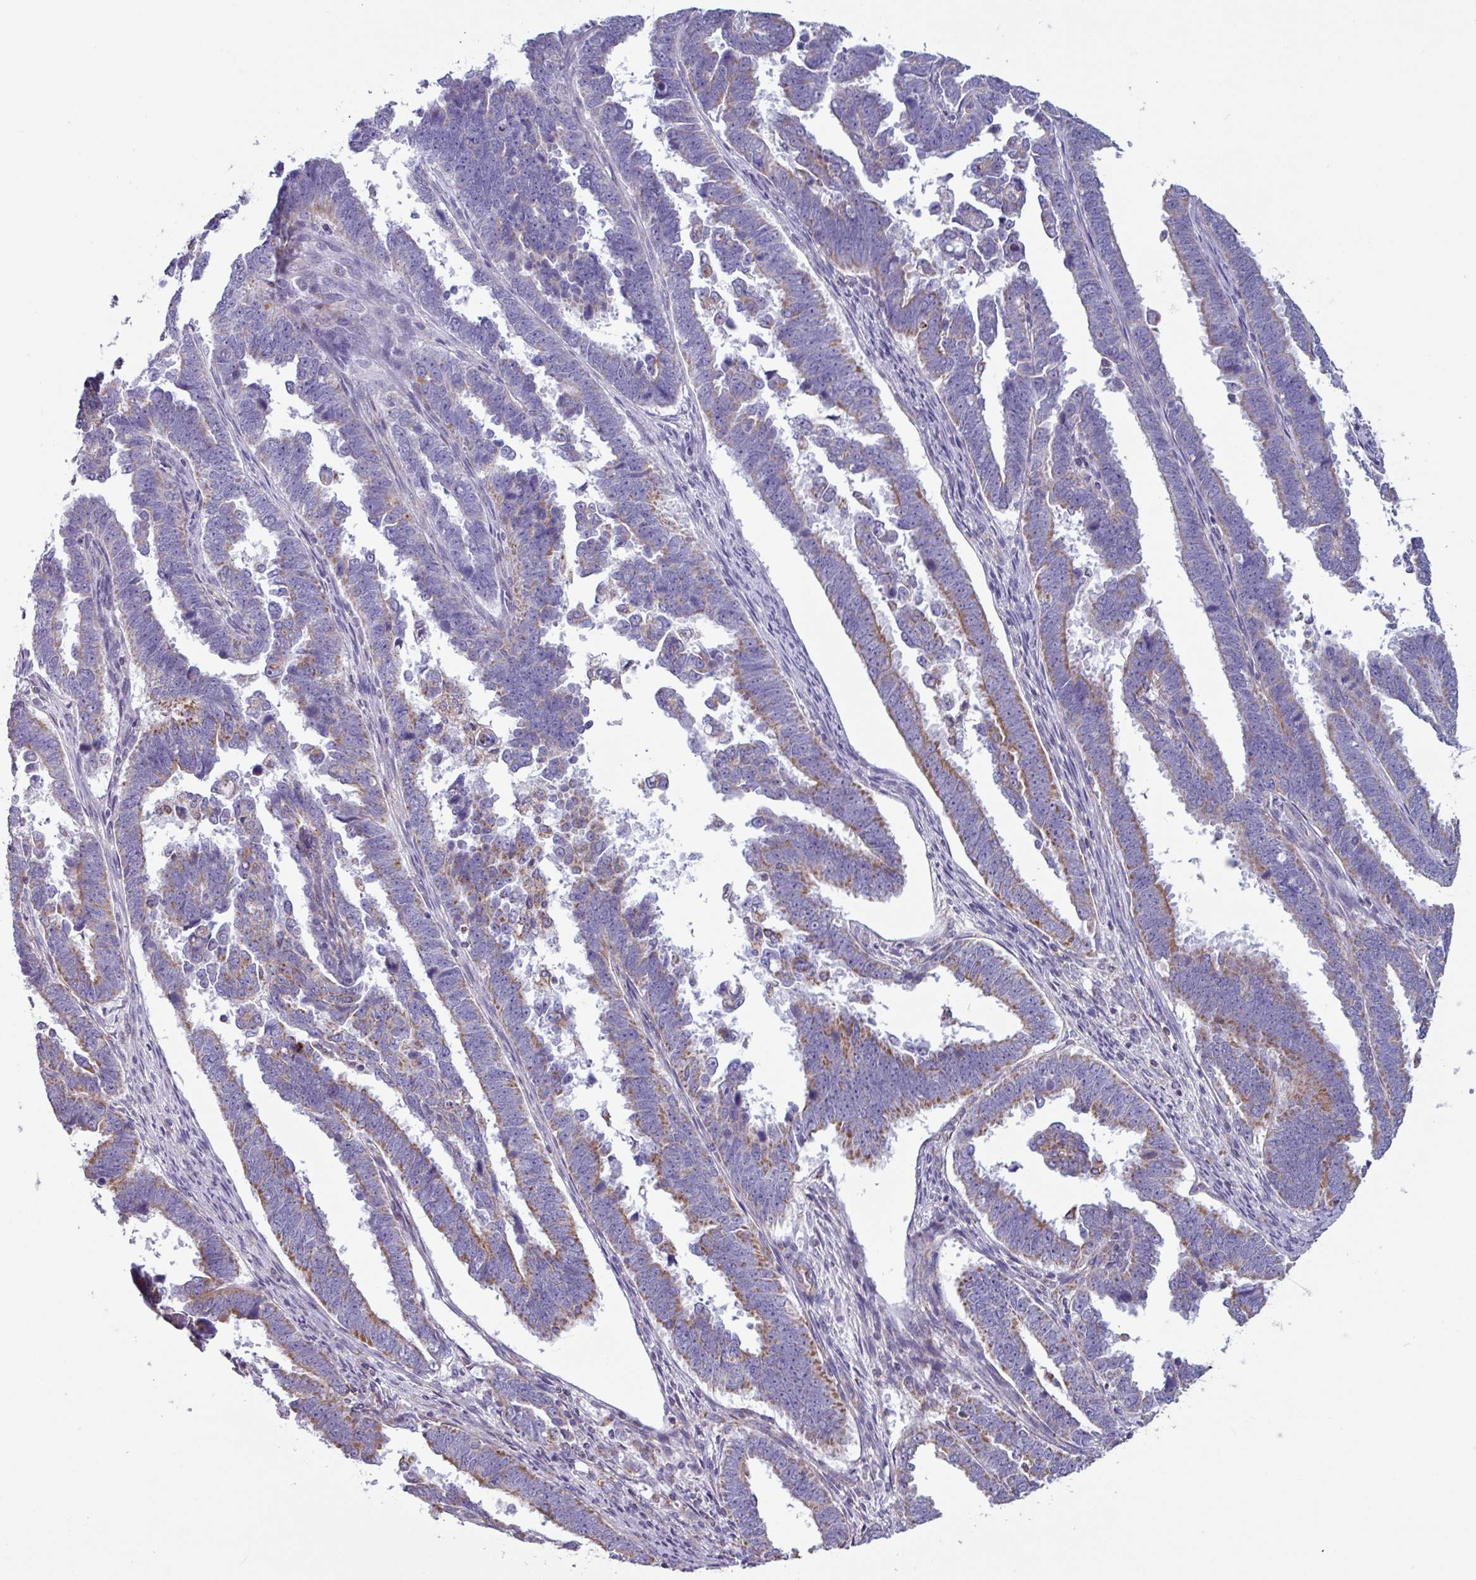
{"staining": {"intensity": "moderate", "quantity": "25%-75%", "location": "cytoplasmic/membranous"}, "tissue": "endometrial cancer", "cell_type": "Tumor cells", "image_type": "cancer", "snomed": [{"axis": "morphology", "description": "Adenocarcinoma, NOS"}, {"axis": "topography", "description": "Endometrium"}], "caption": "Immunohistochemistry of human adenocarcinoma (endometrial) demonstrates medium levels of moderate cytoplasmic/membranous staining in about 25%-75% of tumor cells. (DAB (3,3'-diaminobenzidine) = brown stain, brightfield microscopy at high magnification).", "gene": "CAMK1", "patient": {"sex": "female", "age": 75}}